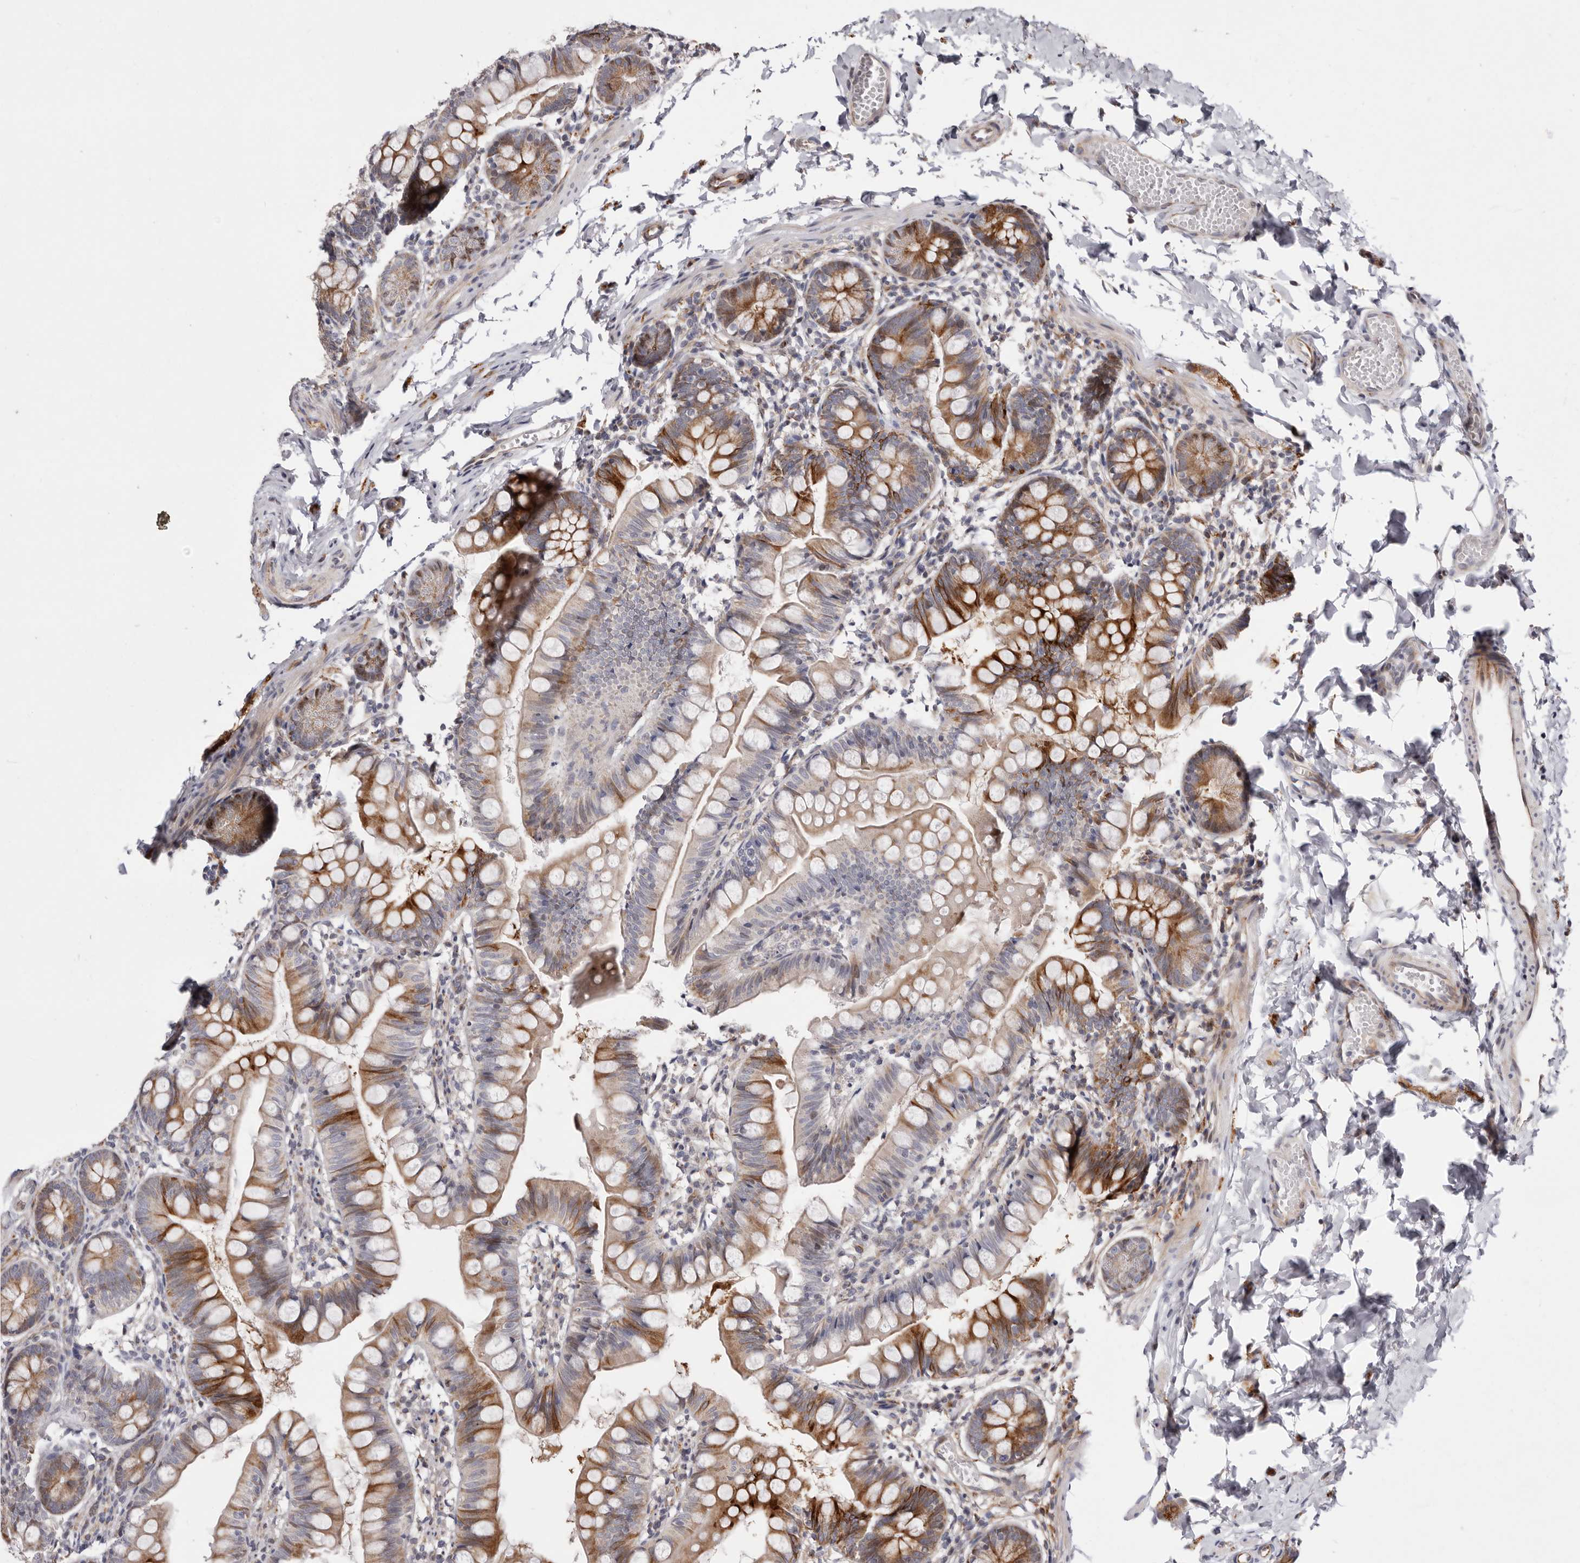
{"staining": {"intensity": "strong", "quantity": ">75%", "location": "cytoplasmic/membranous"}, "tissue": "small intestine", "cell_type": "Glandular cells", "image_type": "normal", "snomed": [{"axis": "morphology", "description": "Normal tissue, NOS"}, {"axis": "topography", "description": "Small intestine"}], "caption": "This photomicrograph displays immunohistochemistry staining of unremarkable human small intestine, with high strong cytoplasmic/membranous positivity in about >75% of glandular cells.", "gene": "TIMM17B", "patient": {"sex": "male", "age": 7}}